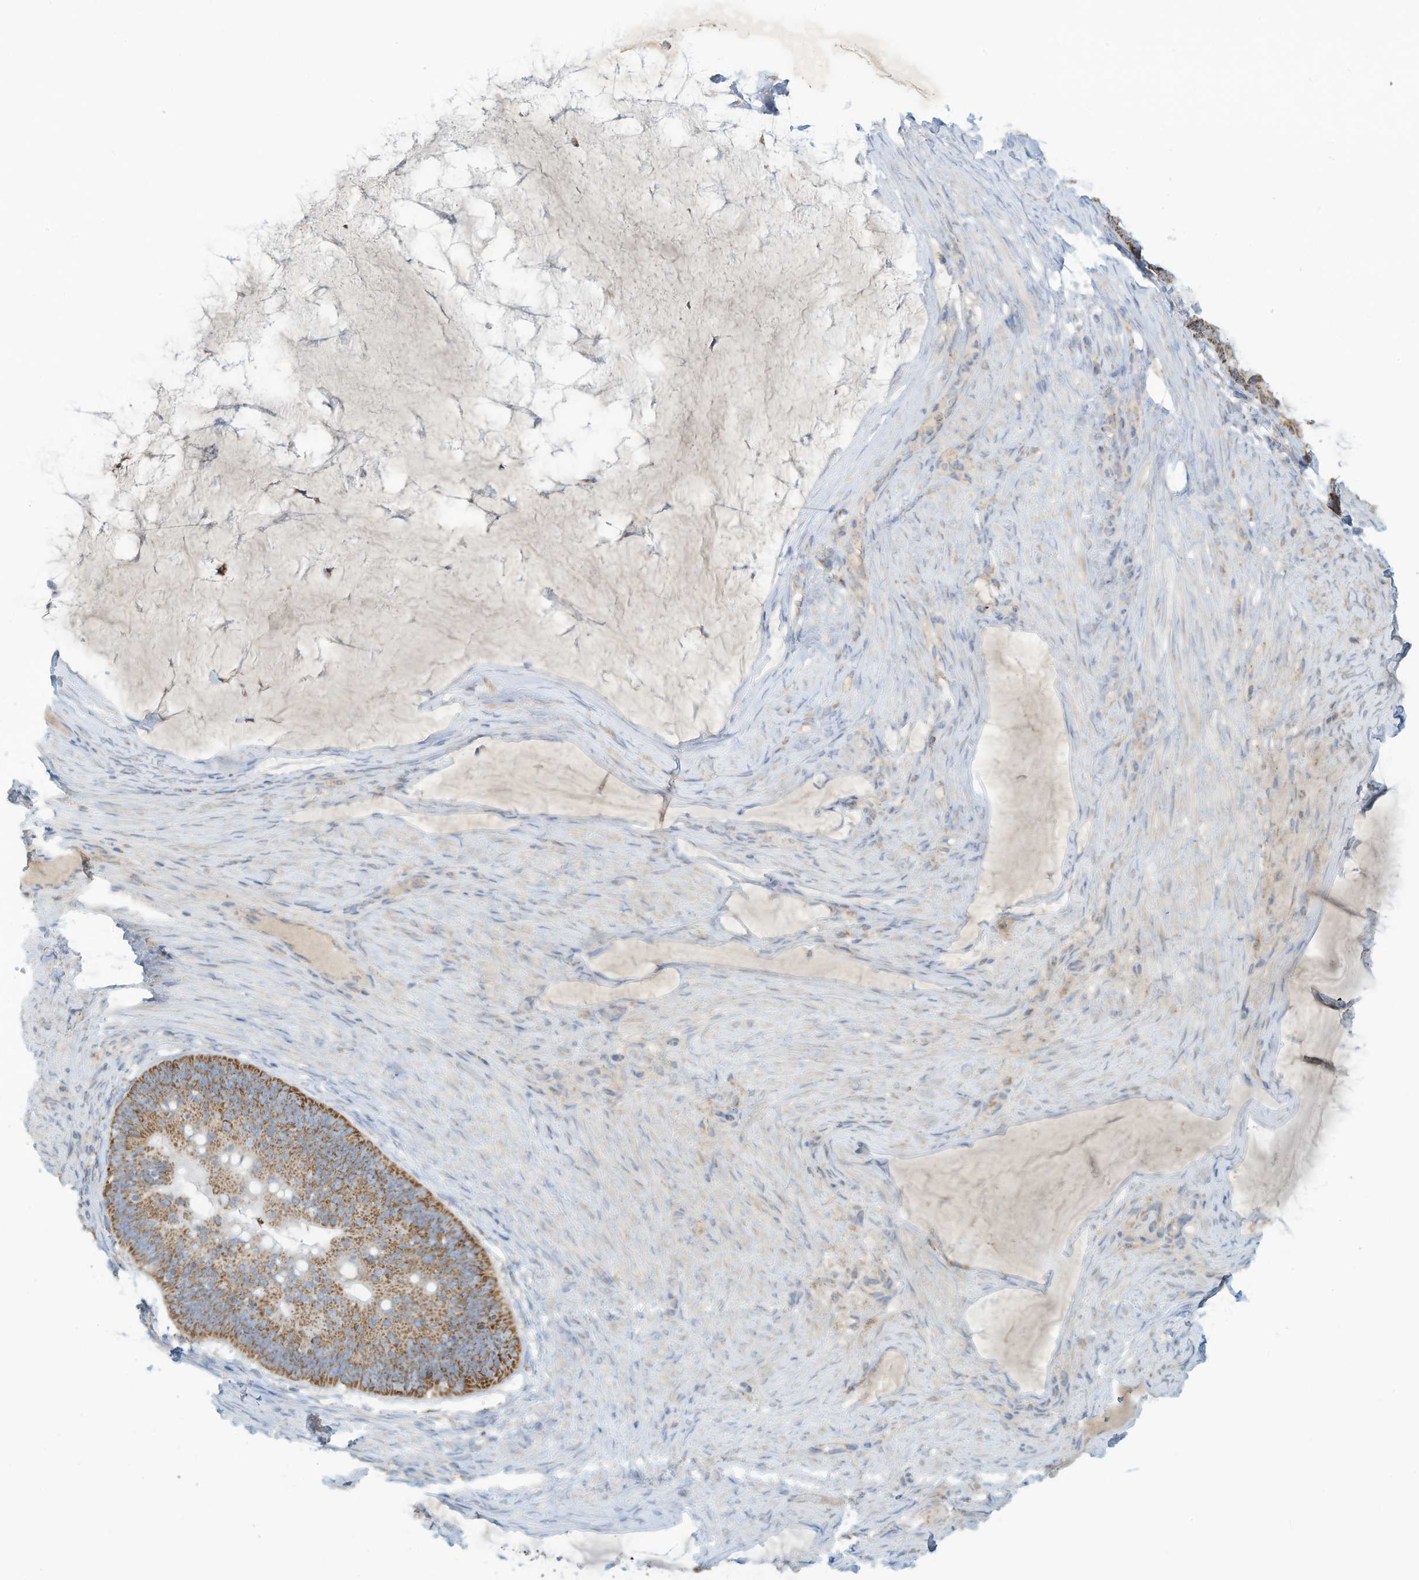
{"staining": {"intensity": "moderate", "quantity": ">75%", "location": "cytoplasmic/membranous"}, "tissue": "ovarian cancer", "cell_type": "Tumor cells", "image_type": "cancer", "snomed": [{"axis": "morphology", "description": "Cystadenocarcinoma, mucinous, NOS"}, {"axis": "topography", "description": "Ovary"}], "caption": "Approximately >75% of tumor cells in human ovarian mucinous cystadenocarcinoma exhibit moderate cytoplasmic/membranous protein staining as visualized by brown immunohistochemical staining.", "gene": "NLN", "patient": {"sex": "female", "age": 61}}